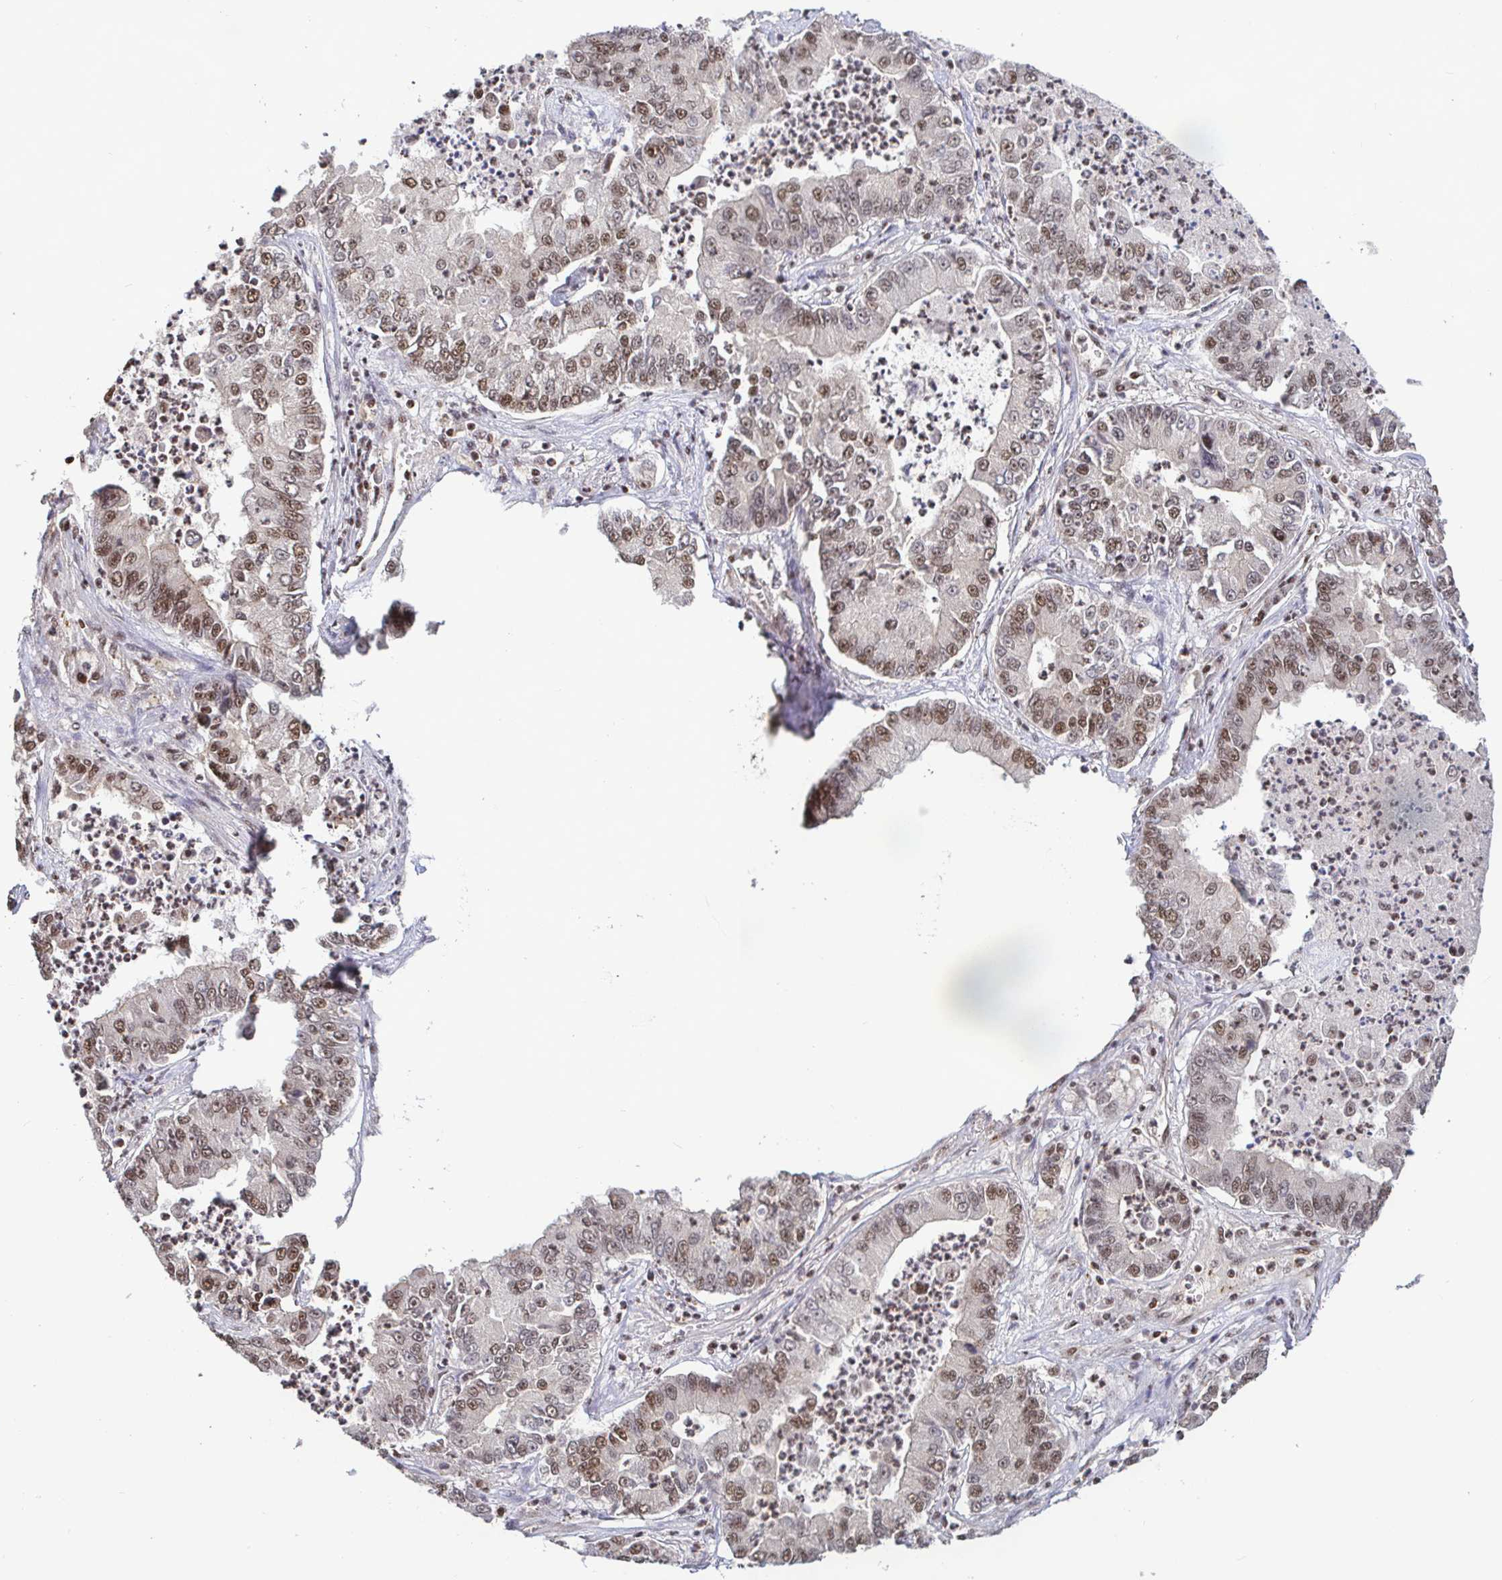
{"staining": {"intensity": "strong", "quantity": "25%-75%", "location": "nuclear"}, "tissue": "lung cancer", "cell_type": "Tumor cells", "image_type": "cancer", "snomed": [{"axis": "morphology", "description": "Adenocarcinoma, NOS"}, {"axis": "topography", "description": "Lung"}], "caption": "Lung cancer tissue demonstrates strong nuclear positivity in approximately 25%-75% of tumor cells", "gene": "SP3", "patient": {"sex": "female", "age": 57}}